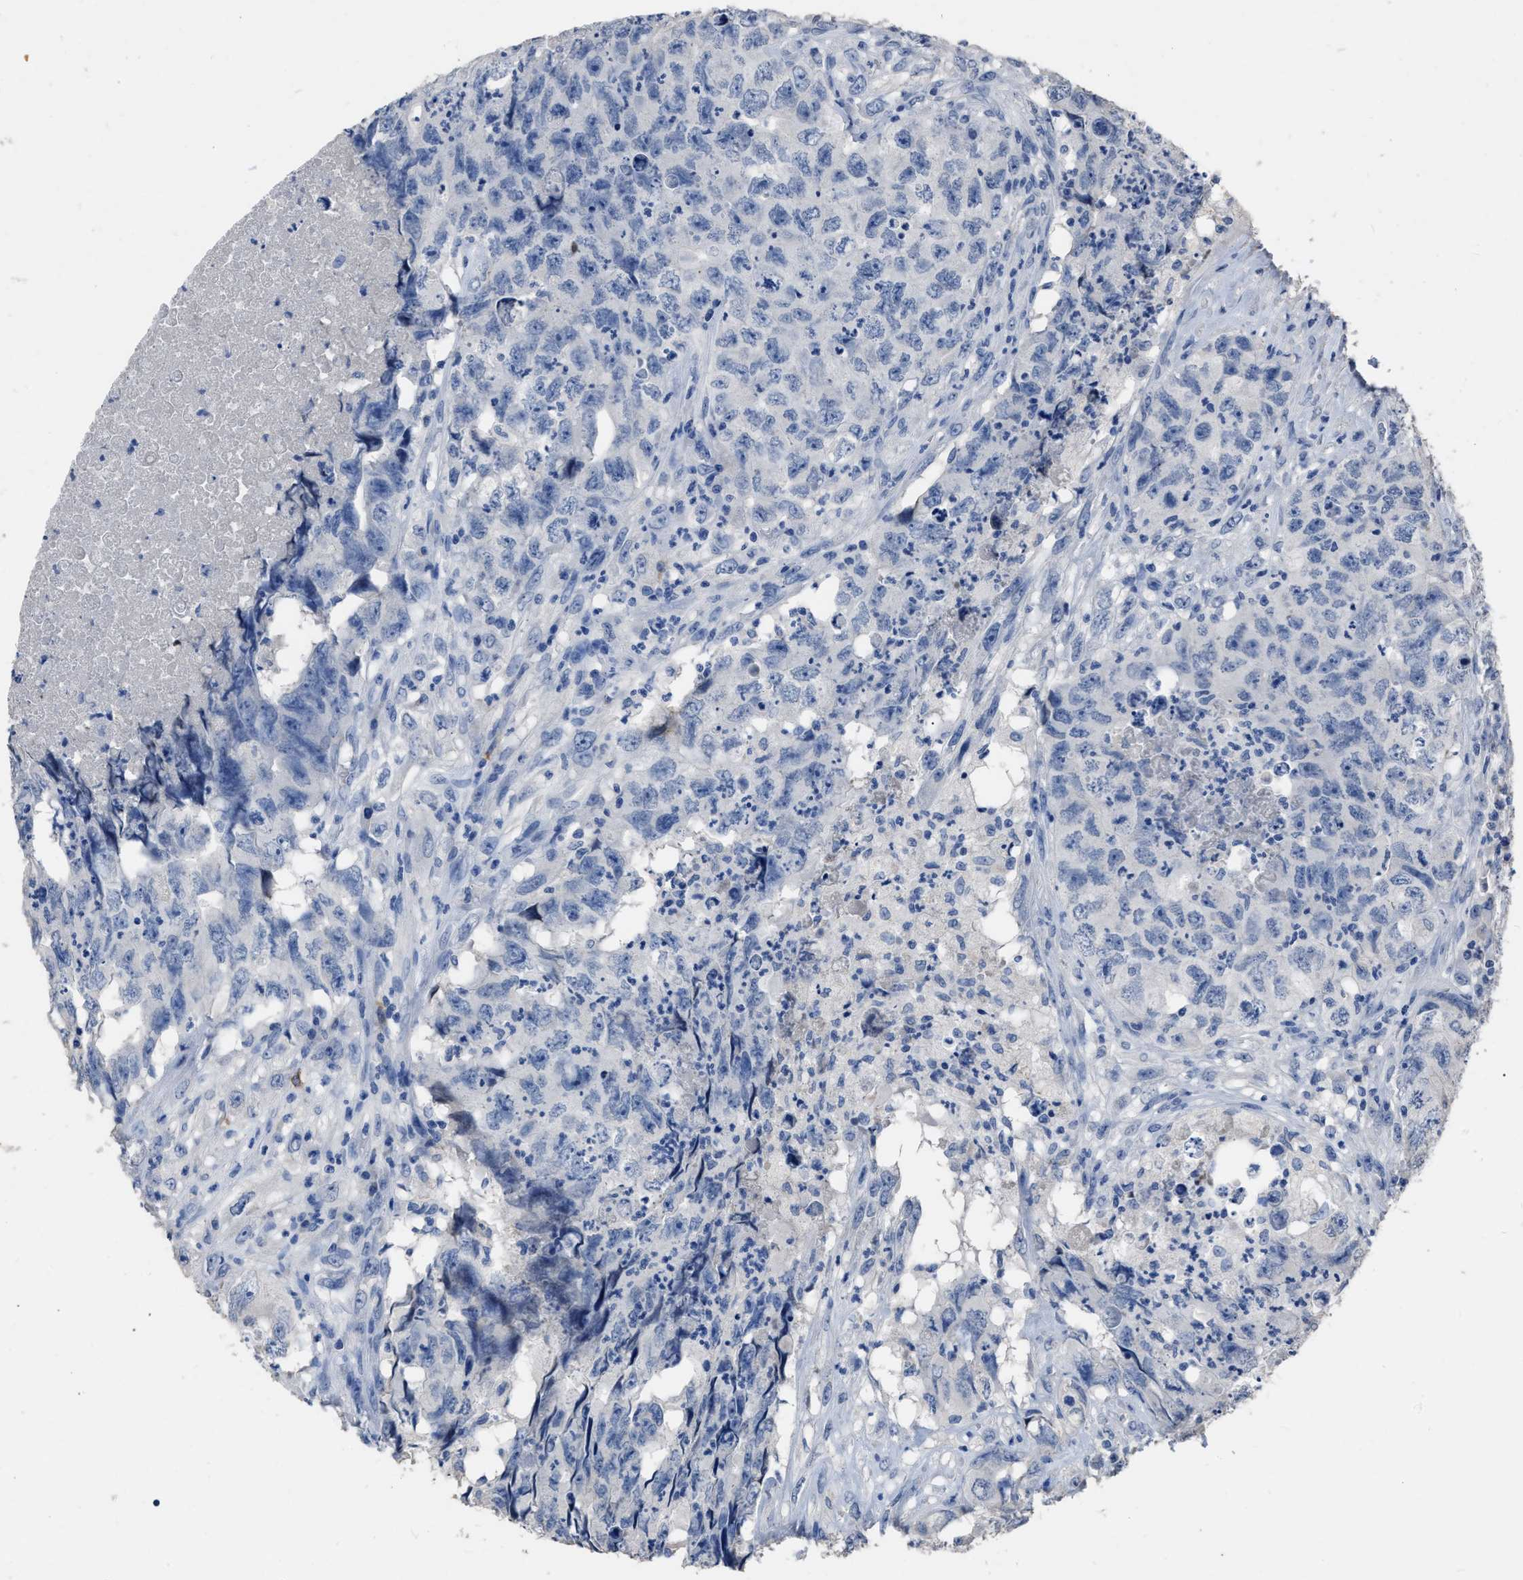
{"staining": {"intensity": "negative", "quantity": "none", "location": "none"}, "tissue": "testis cancer", "cell_type": "Tumor cells", "image_type": "cancer", "snomed": [{"axis": "morphology", "description": "Carcinoma, Embryonal, NOS"}, {"axis": "topography", "description": "Testis"}], "caption": "This is a image of immunohistochemistry (IHC) staining of testis cancer (embryonal carcinoma), which shows no positivity in tumor cells. (IHC, brightfield microscopy, high magnification).", "gene": "HABP2", "patient": {"sex": "male", "age": 32}}